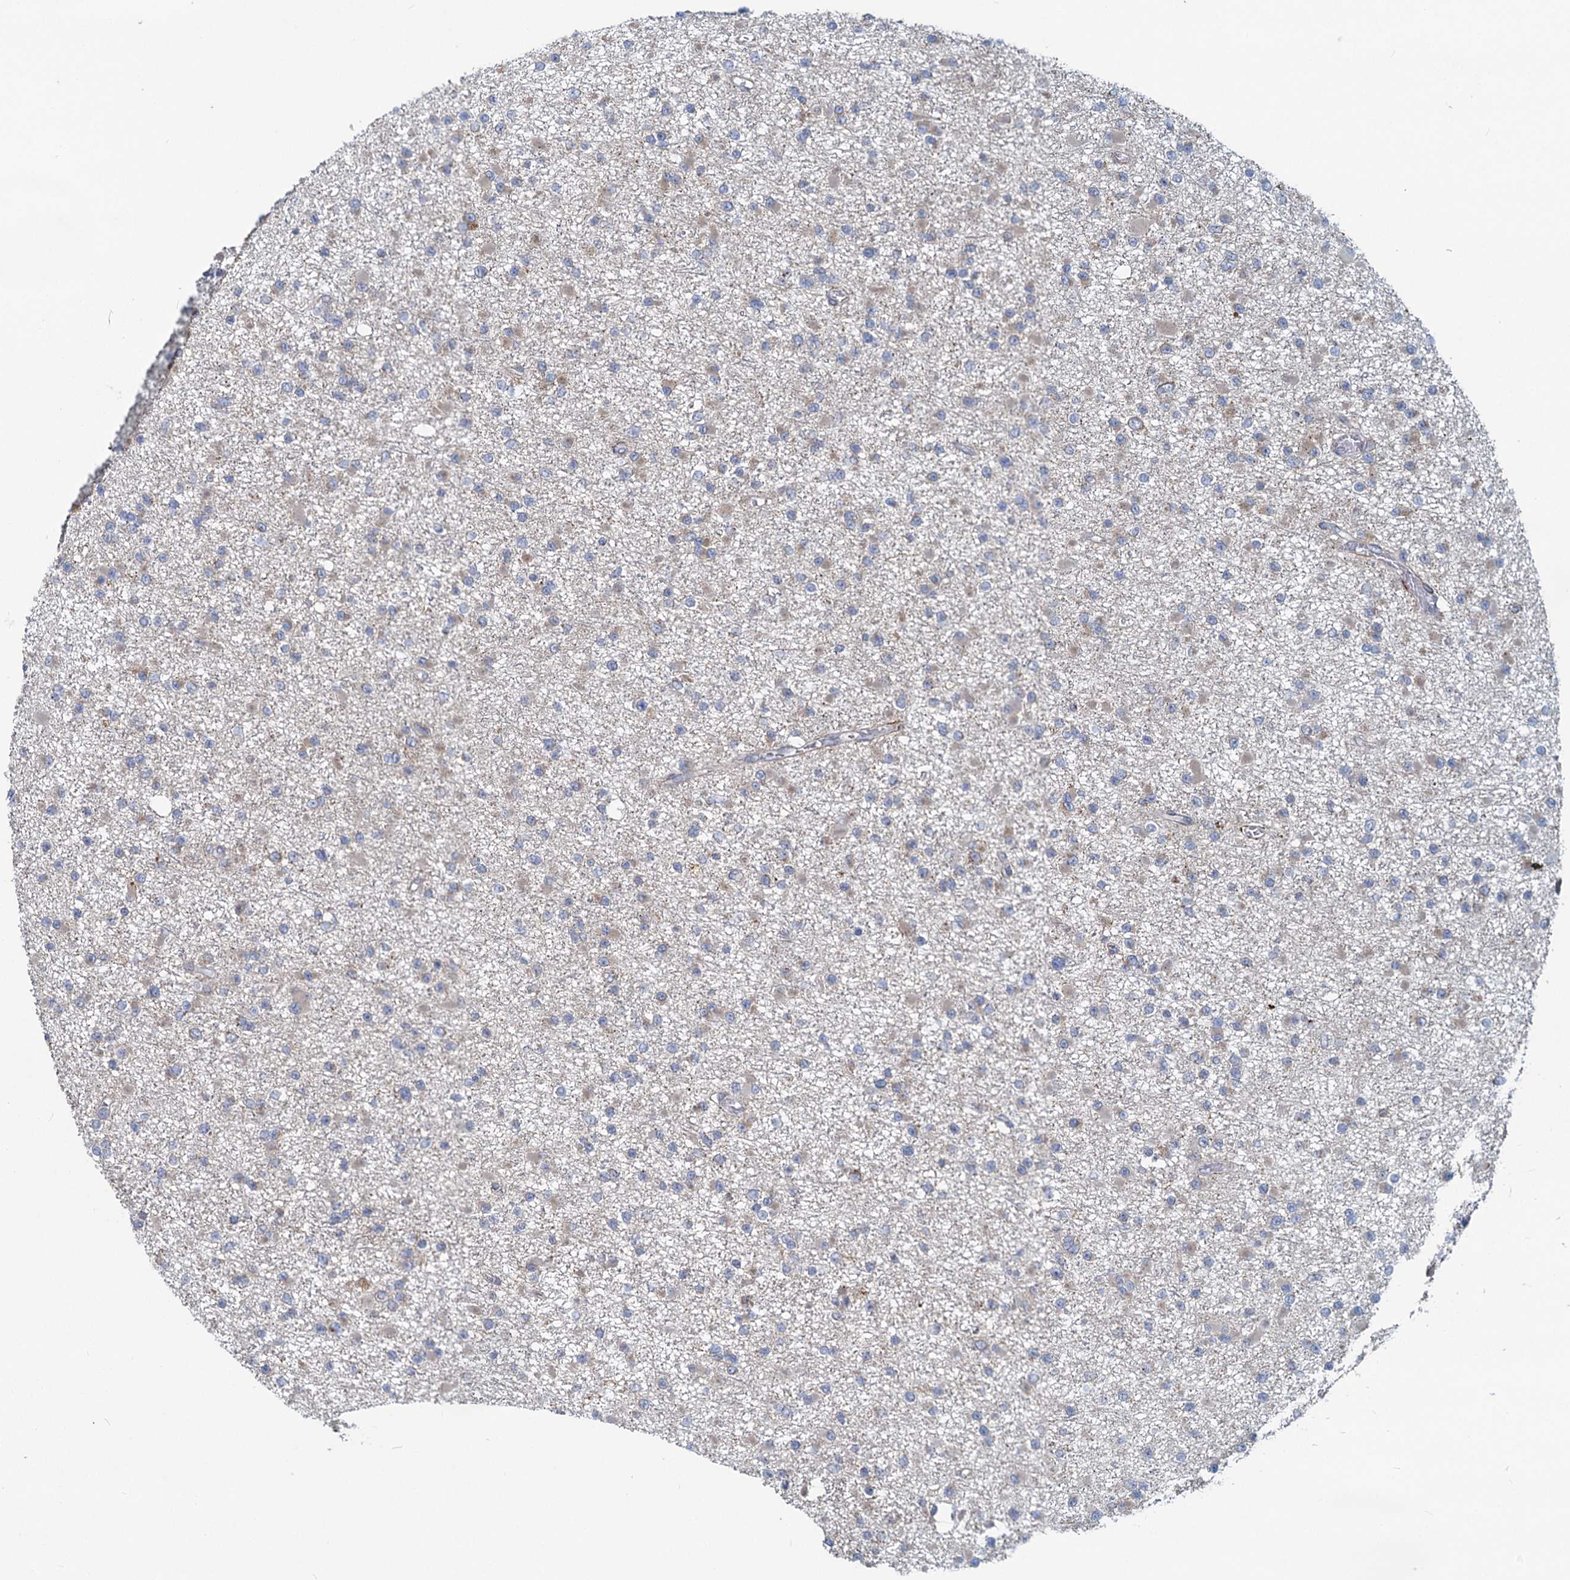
{"staining": {"intensity": "weak", "quantity": "<25%", "location": "cytoplasmic/membranous"}, "tissue": "glioma", "cell_type": "Tumor cells", "image_type": "cancer", "snomed": [{"axis": "morphology", "description": "Glioma, malignant, Low grade"}, {"axis": "topography", "description": "Brain"}], "caption": "Tumor cells show no significant expression in glioma. (DAB (3,3'-diaminobenzidine) IHC, high magnification).", "gene": "ADCY2", "patient": {"sex": "female", "age": 22}}